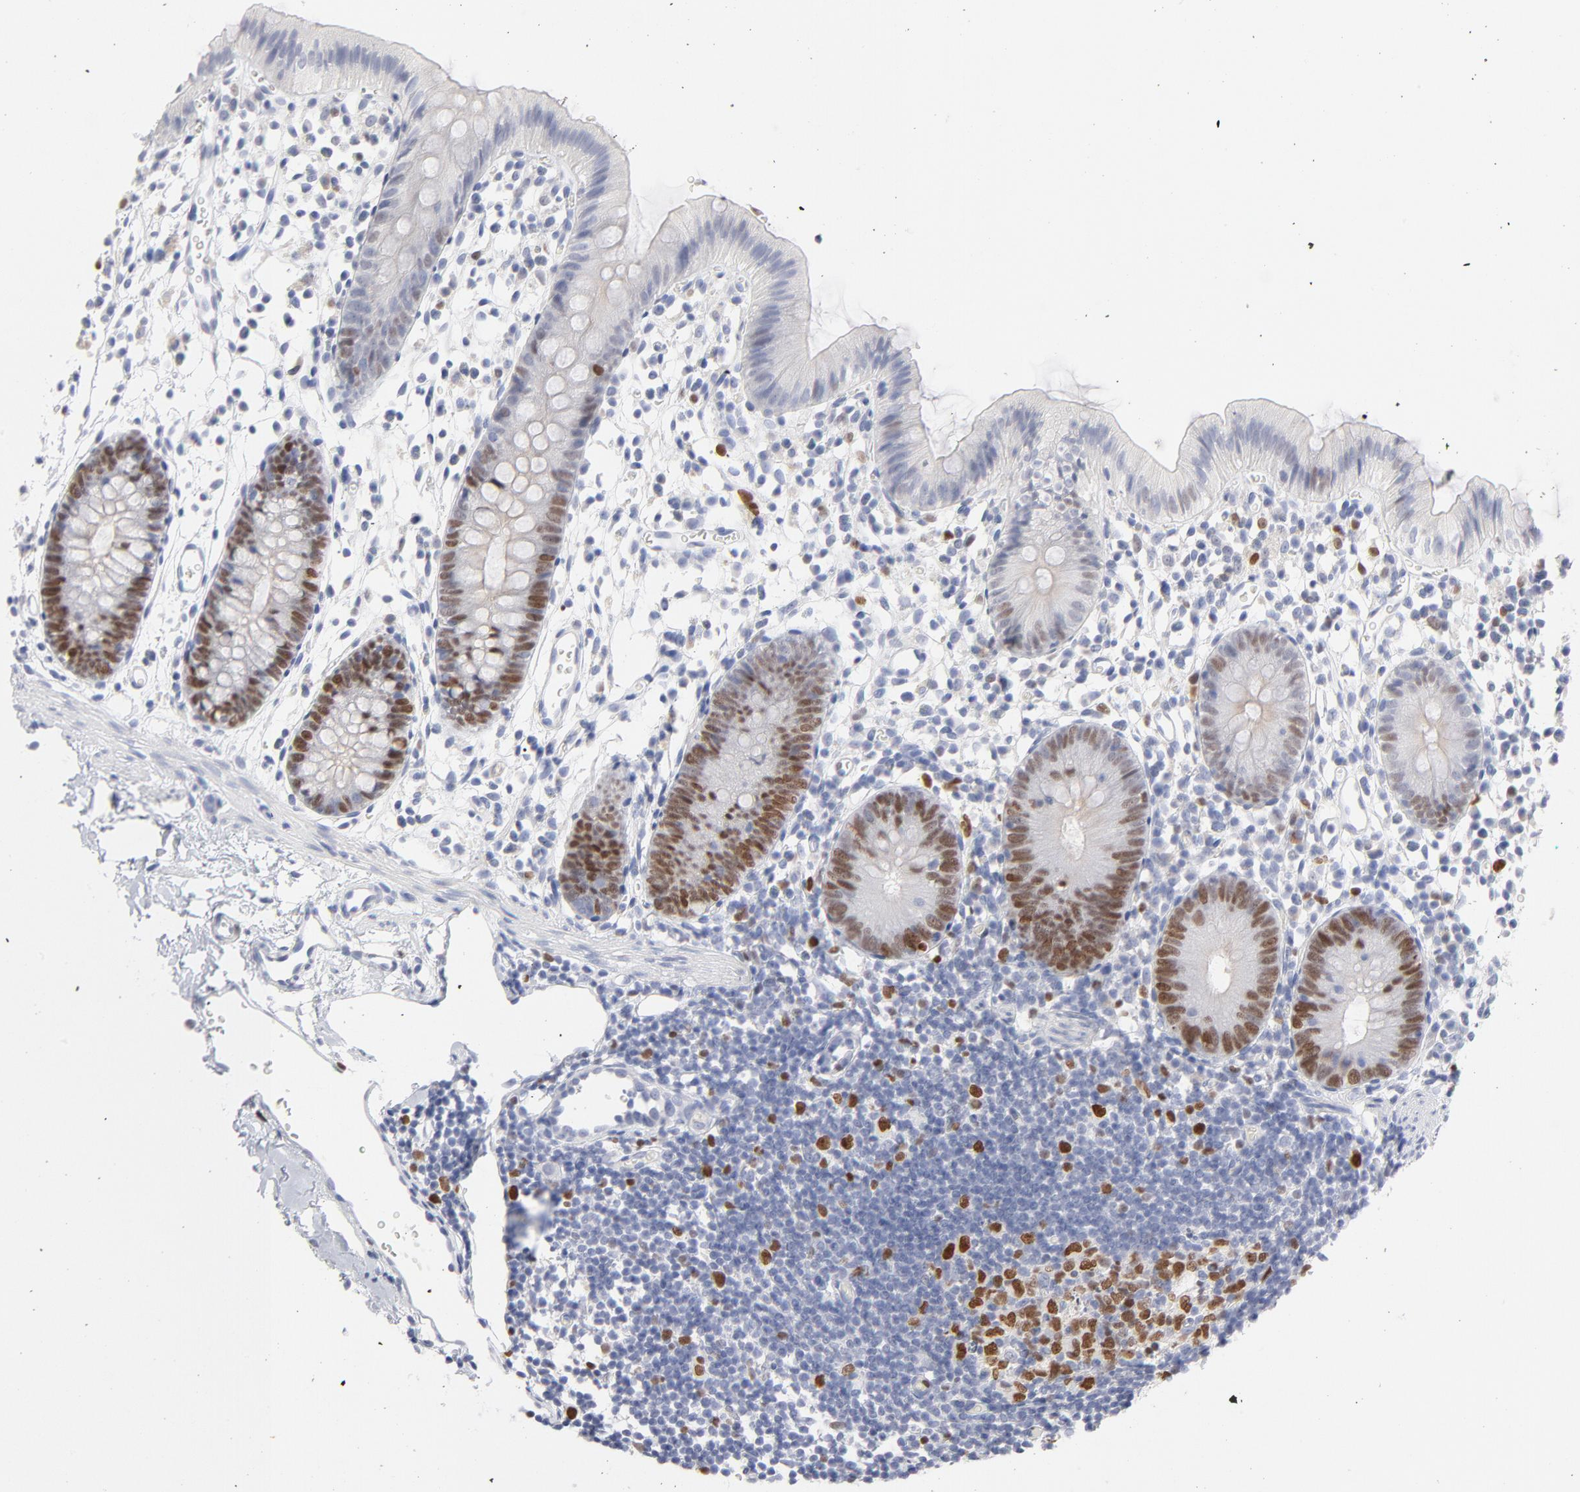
{"staining": {"intensity": "negative", "quantity": "none", "location": "none"}, "tissue": "colon", "cell_type": "Endothelial cells", "image_type": "normal", "snomed": [{"axis": "morphology", "description": "Normal tissue, NOS"}, {"axis": "topography", "description": "Colon"}], "caption": "IHC micrograph of benign human colon stained for a protein (brown), which exhibits no expression in endothelial cells.", "gene": "MCM7", "patient": {"sex": "male", "age": 14}}